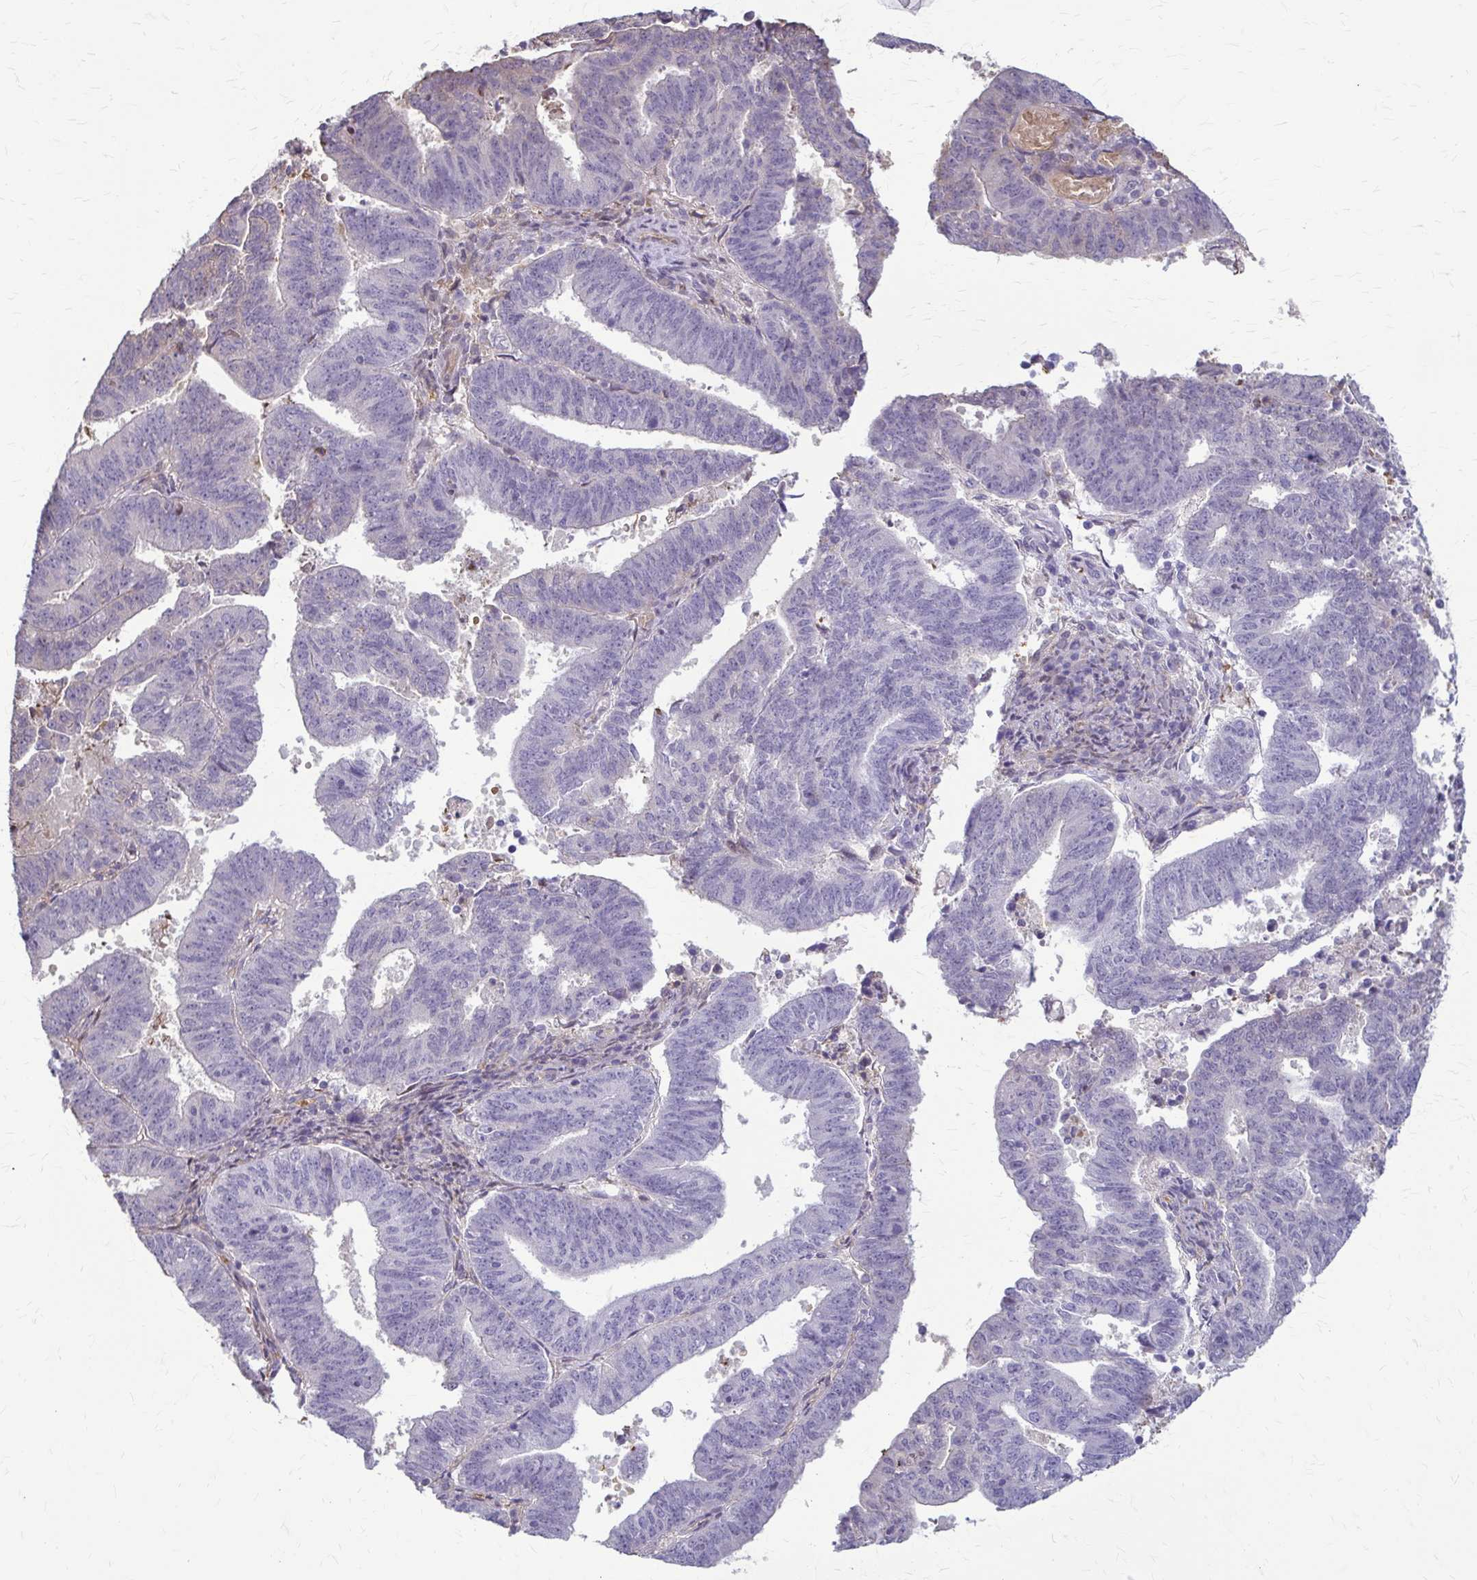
{"staining": {"intensity": "negative", "quantity": "none", "location": "none"}, "tissue": "endometrial cancer", "cell_type": "Tumor cells", "image_type": "cancer", "snomed": [{"axis": "morphology", "description": "Adenocarcinoma, NOS"}, {"axis": "topography", "description": "Endometrium"}], "caption": "This micrograph is of endometrial adenocarcinoma stained with immunohistochemistry to label a protein in brown with the nuclei are counter-stained blue. There is no staining in tumor cells.", "gene": "ZNF34", "patient": {"sex": "female", "age": 82}}